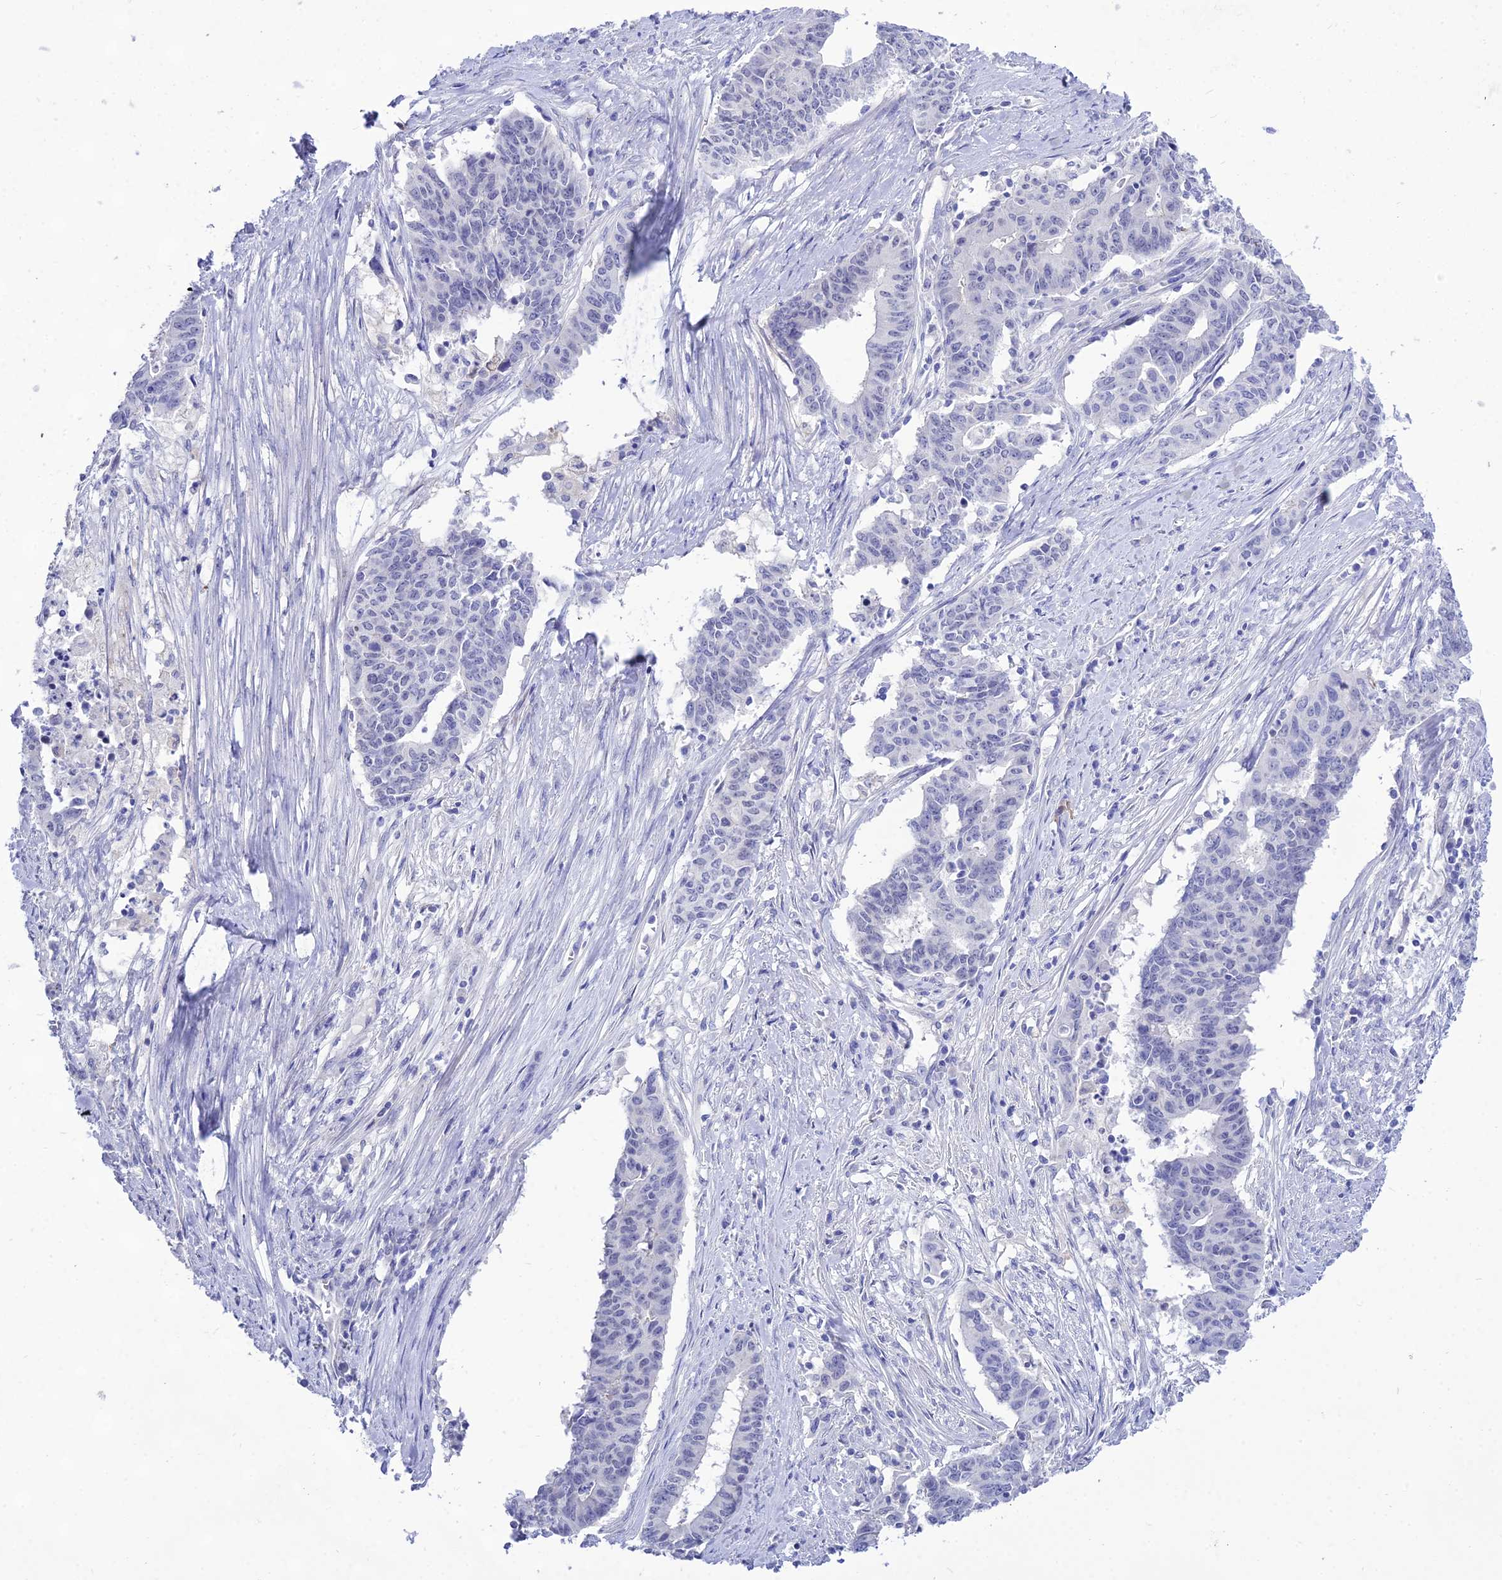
{"staining": {"intensity": "negative", "quantity": "none", "location": "none"}, "tissue": "endometrial cancer", "cell_type": "Tumor cells", "image_type": "cancer", "snomed": [{"axis": "morphology", "description": "Adenocarcinoma, NOS"}, {"axis": "topography", "description": "Endometrium"}], "caption": "Micrograph shows no significant protein positivity in tumor cells of adenocarcinoma (endometrial). (Stains: DAB (3,3'-diaminobenzidine) IHC with hematoxylin counter stain, Microscopy: brightfield microscopy at high magnification).", "gene": "DEFB107A", "patient": {"sex": "female", "age": 59}}